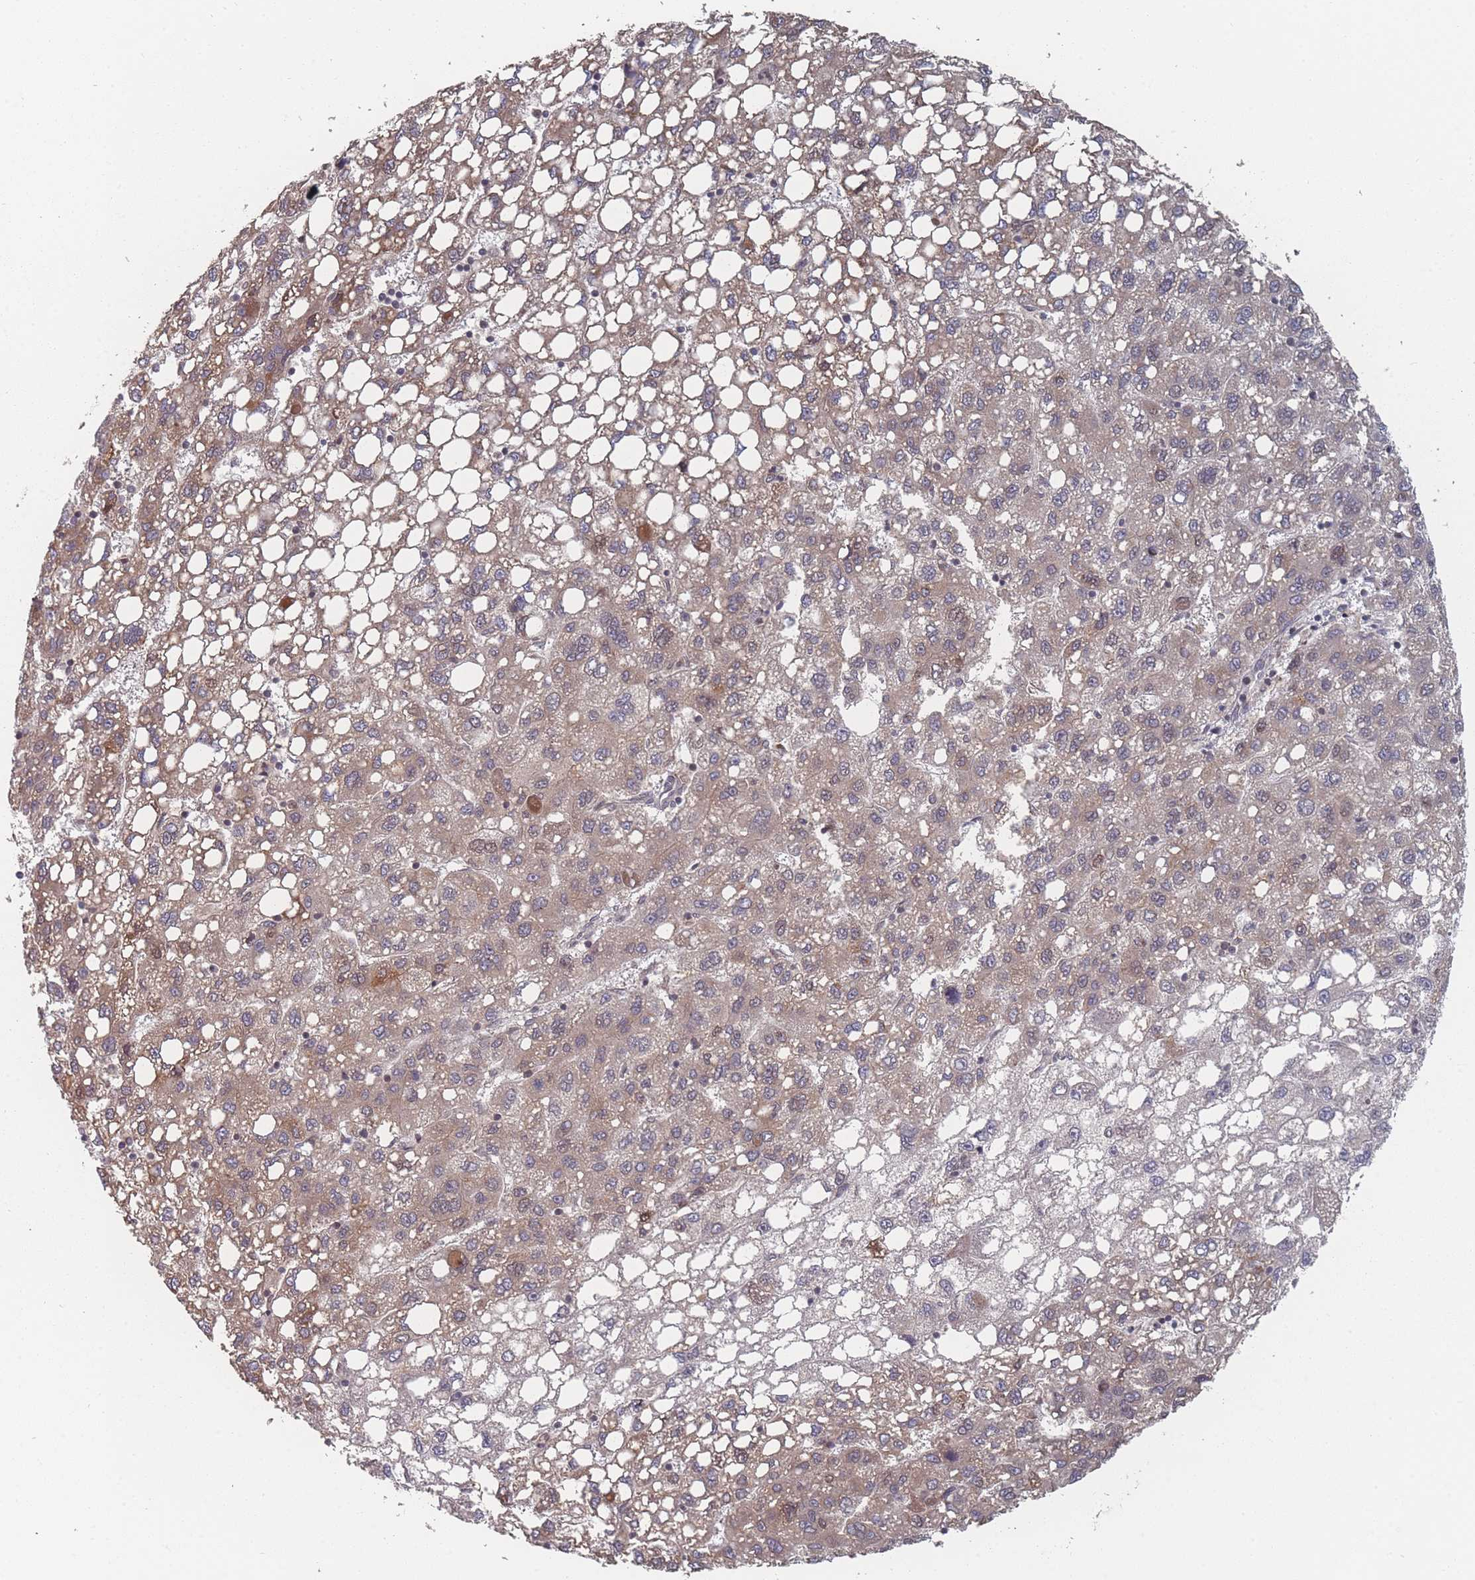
{"staining": {"intensity": "weak", "quantity": ">75%", "location": "cytoplasmic/membranous"}, "tissue": "liver cancer", "cell_type": "Tumor cells", "image_type": "cancer", "snomed": [{"axis": "morphology", "description": "Carcinoma, Hepatocellular, NOS"}, {"axis": "topography", "description": "Liver"}], "caption": "Protein expression analysis of liver cancer demonstrates weak cytoplasmic/membranous positivity in about >75% of tumor cells.", "gene": "TBC1D25", "patient": {"sex": "female", "age": 82}}